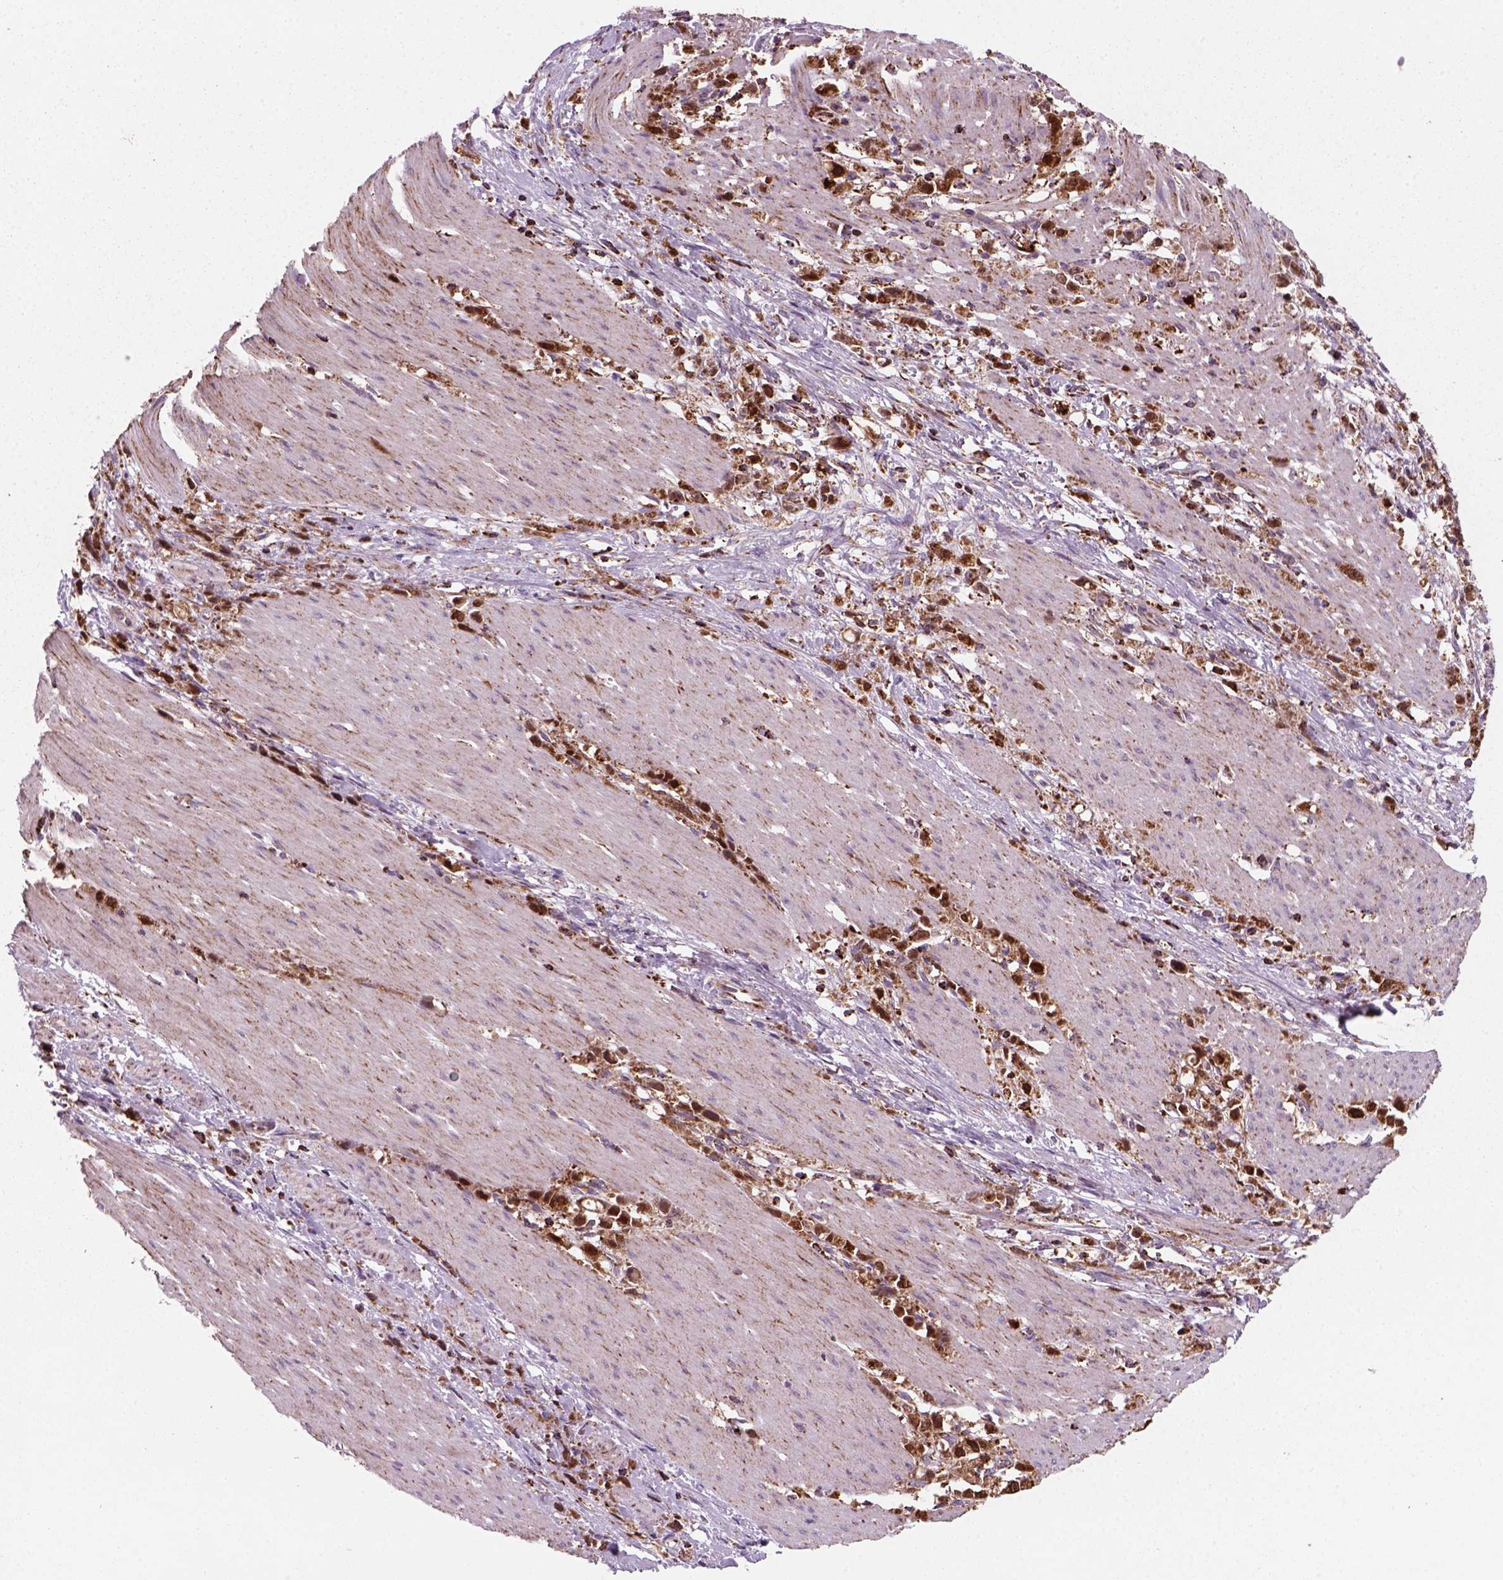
{"staining": {"intensity": "strong", "quantity": ">75%", "location": "cytoplasmic/membranous"}, "tissue": "stomach cancer", "cell_type": "Tumor cells", "image_type": "cancer", "snomed": [{"axis": "morphology", "description": "Adenocarcinoma, NOS"}, {"axis": "topography", "description": "Stomach"}], "caption": "Immunohistochemical staining of human stomach cancer (adenocarcinoma) displays strong cytoplasmic/membranous protein expression in about >75% of tumor cells.", "gene": "NUDT16L1", "patient": {"sex": "female", "age": 59}}